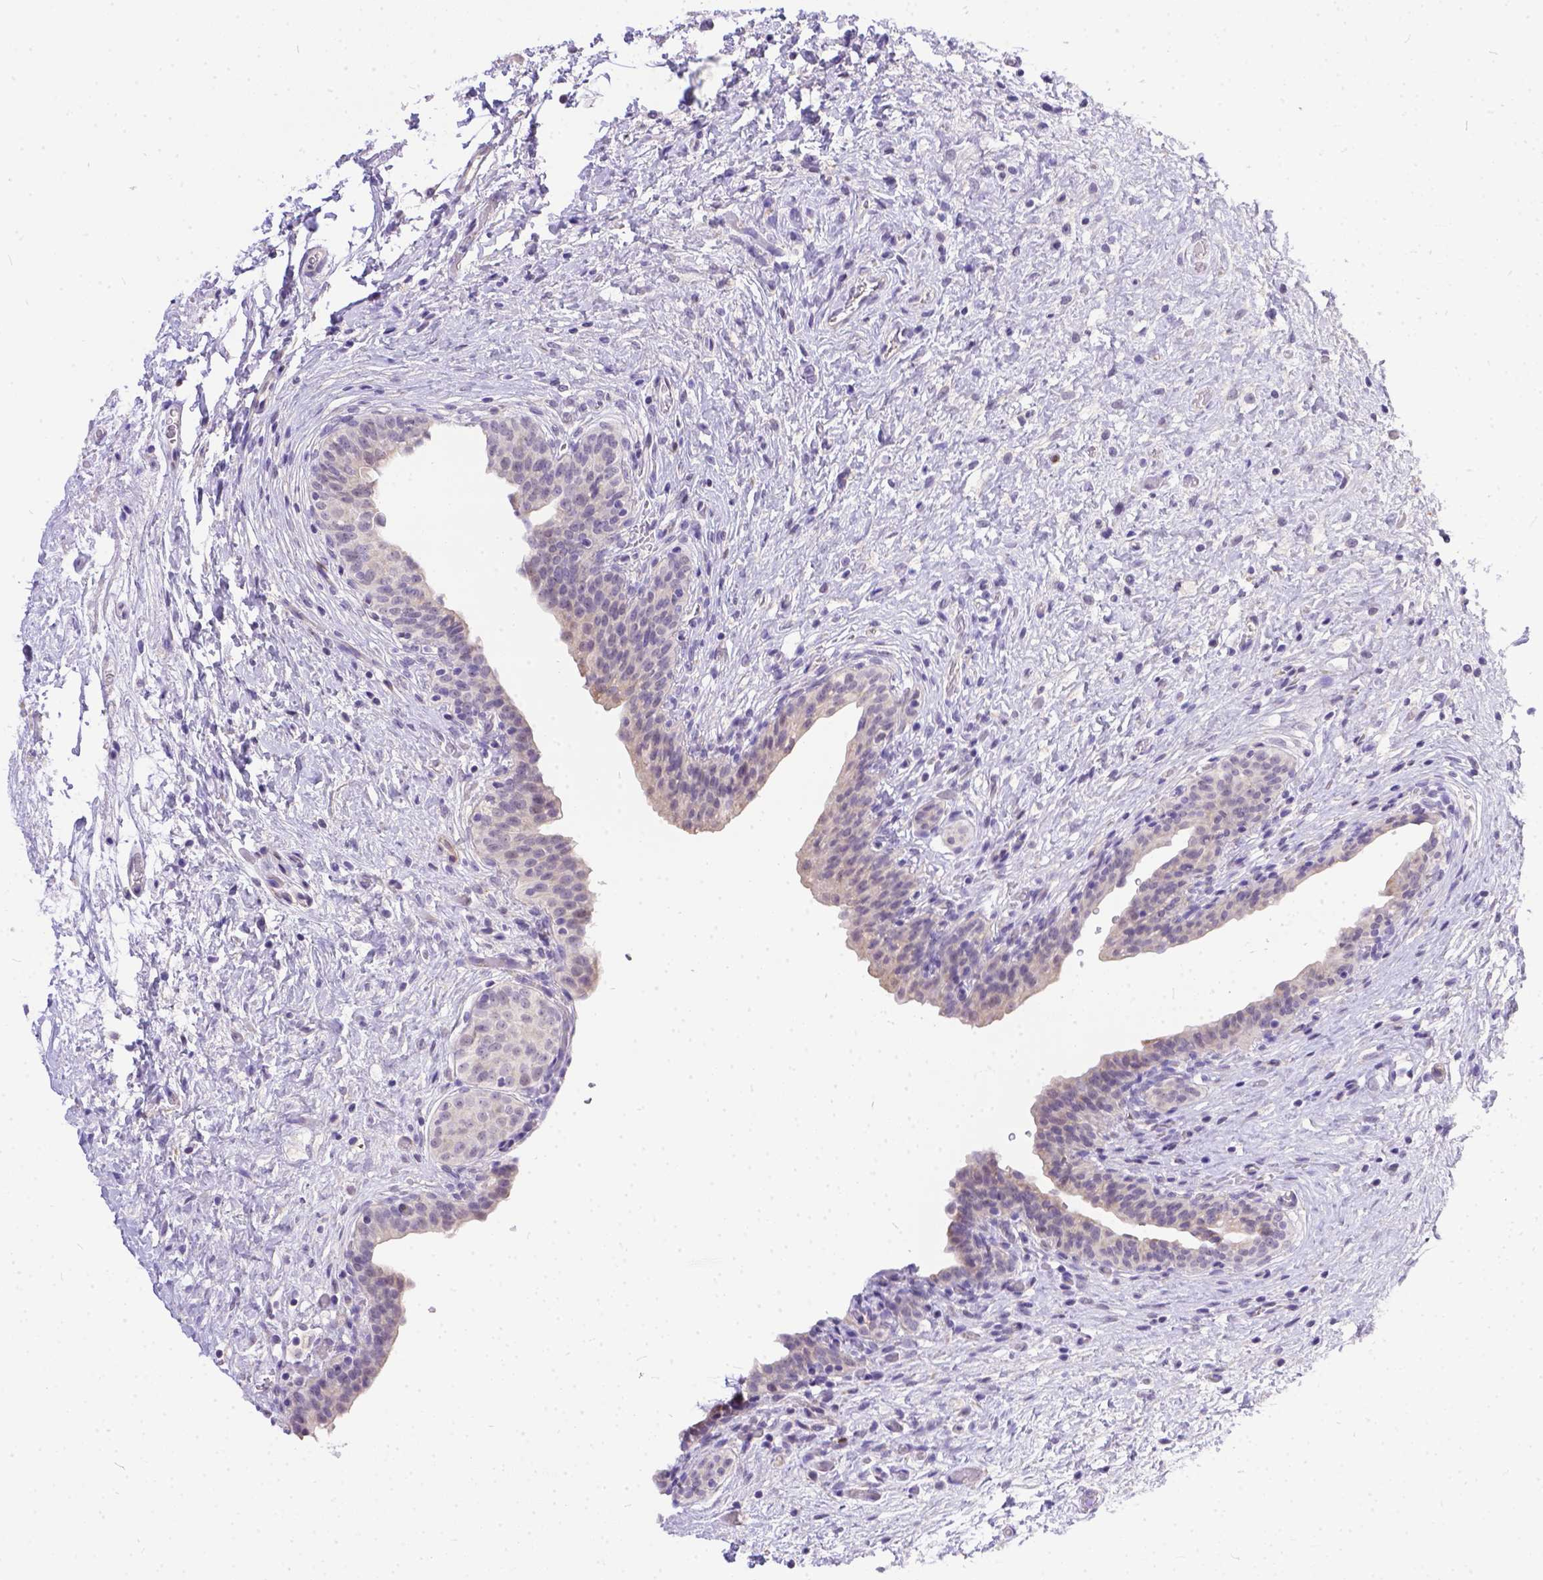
{"staining": {"intensity": "negative", "quantity": "none", "location": "none"}, "tissue": "urinary bladder", "cell_type": "Urothelial cells", "image_type": "normal", "snomed": [{"axis": "morphology", "description": "Normal tissue, NOS"}, {"axis": "topography", "description": "Urinary bladder"}], "caption": "The immunohistochemistry (IHC) image has no significant staining in urothelial cells of urinary bladder.", "gene": "DLEC1", "patient": {"sex": "male", "age": 69}}